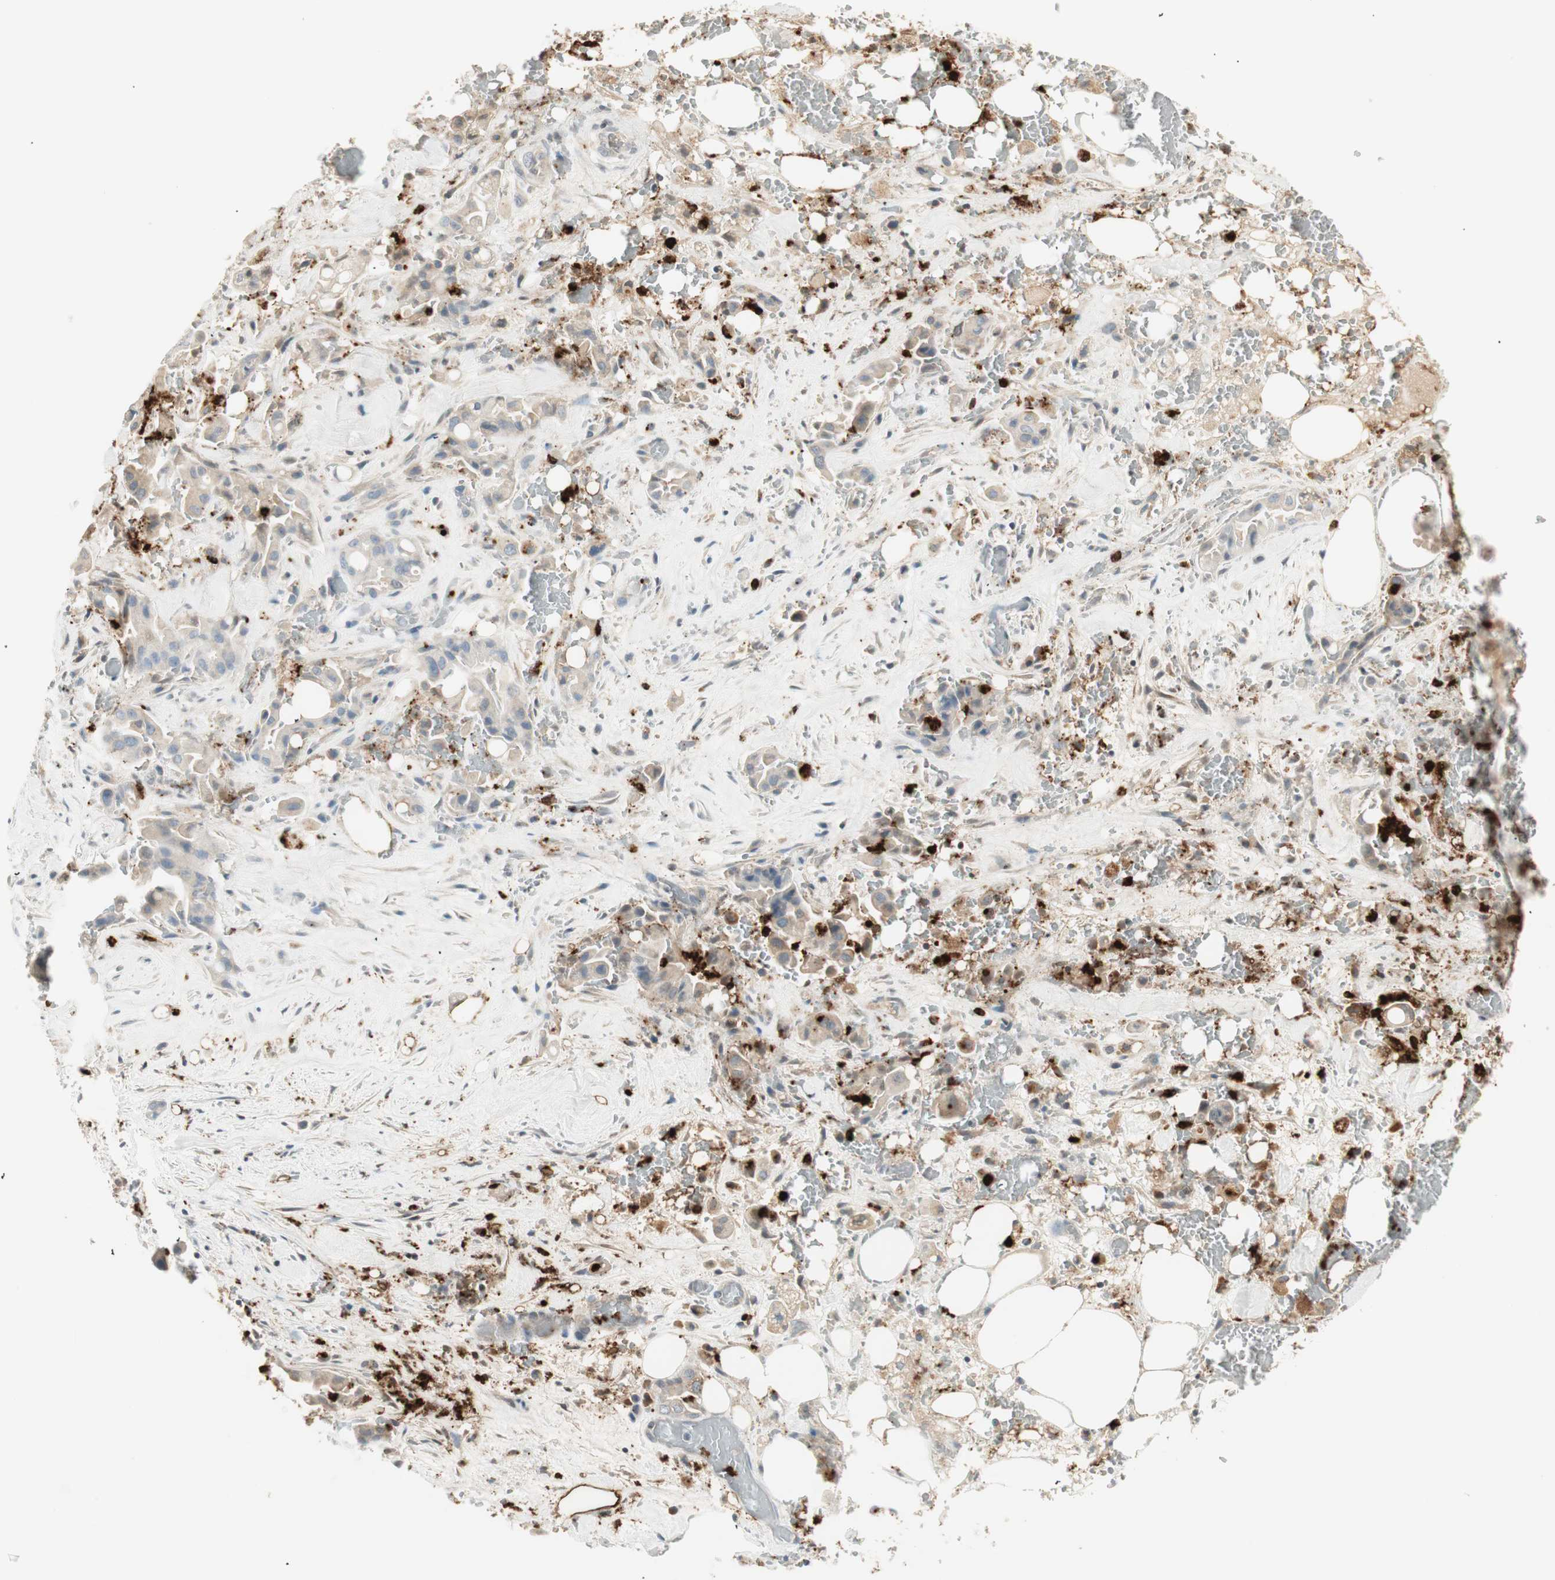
{"staining": {"intensity": "weak", "quantity": "25%-75%", "location": "cytoplasmic/membranous"}, "tissue": "liver cancer", "cell_type": "Tumor cells", "image_type": "cancer", "snomed": [{"axis": "morphology", "description": "Cholangiocarcinoma"}, {"axis": "topography", "description": "Liver"}], "caption": "Immunohistochemistry histopathology image of human cholangiocarcinoma (liver) stained for a protein (brown), which displays low levels of weak cytoplasmic/membranous positivity in approximately 25%-75% of tumor cells.", "gene": "PRTN3", "patient": {"sex": "female", "age": 68}}